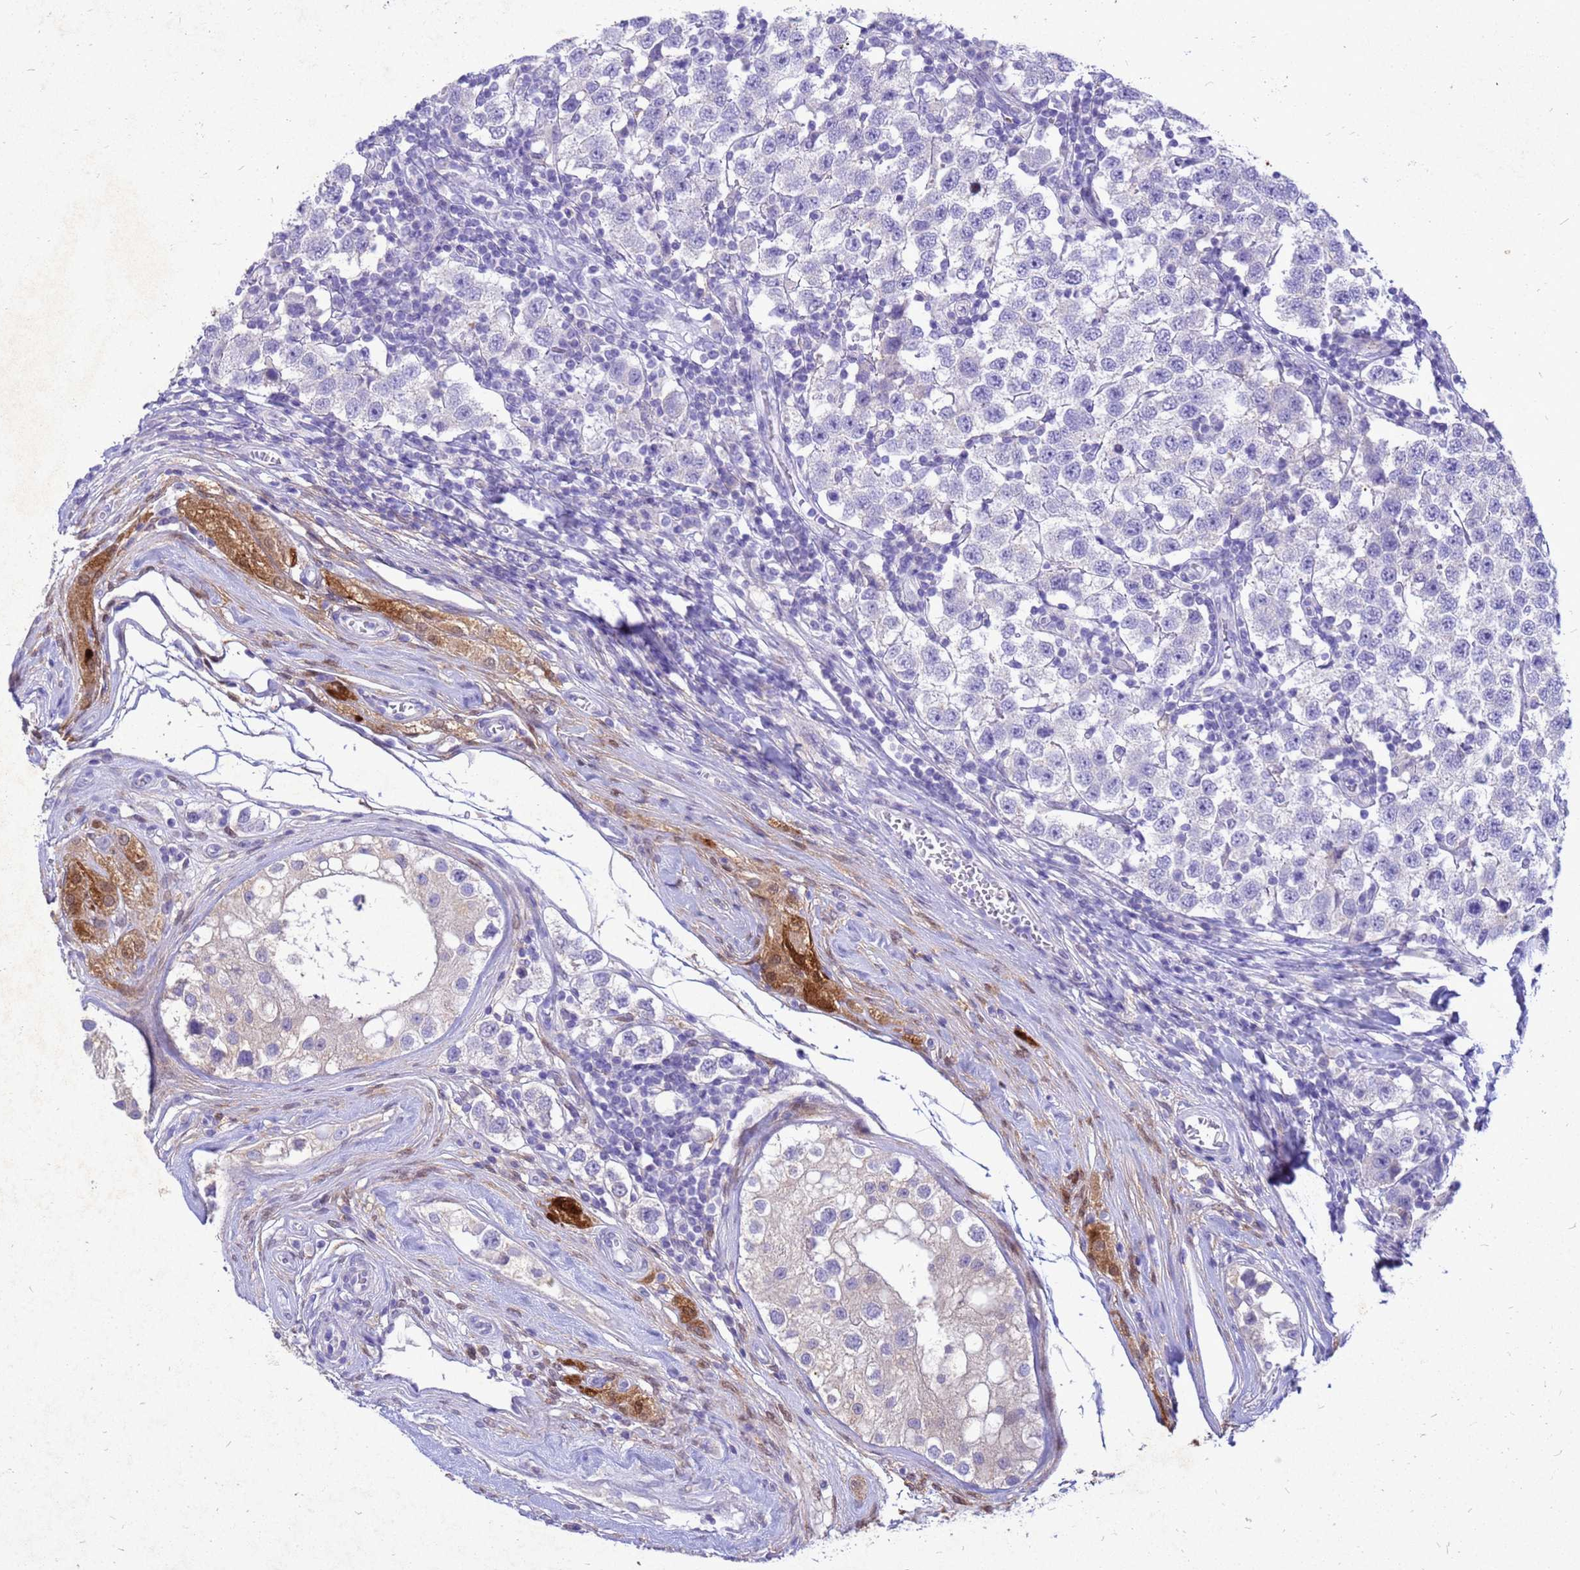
{"staining": {"intensity": "negative", "quantity": "none", "location": "none"}, "tissue": "testis cancer", "cell_type": "Tumor cells", "image_type": "cancer", "snomed": [{"axis": "morphology", "description": "Seminoma, NOS"}, {"axis": "topography", "description": "Testis"}], "caption": "Tumor cells show no significant protein staining in testis cancer (seminoma). Nuclei are stained in blue.", "gene": "AKR1C1", "patient": {"sex": "male", "age": 34}}